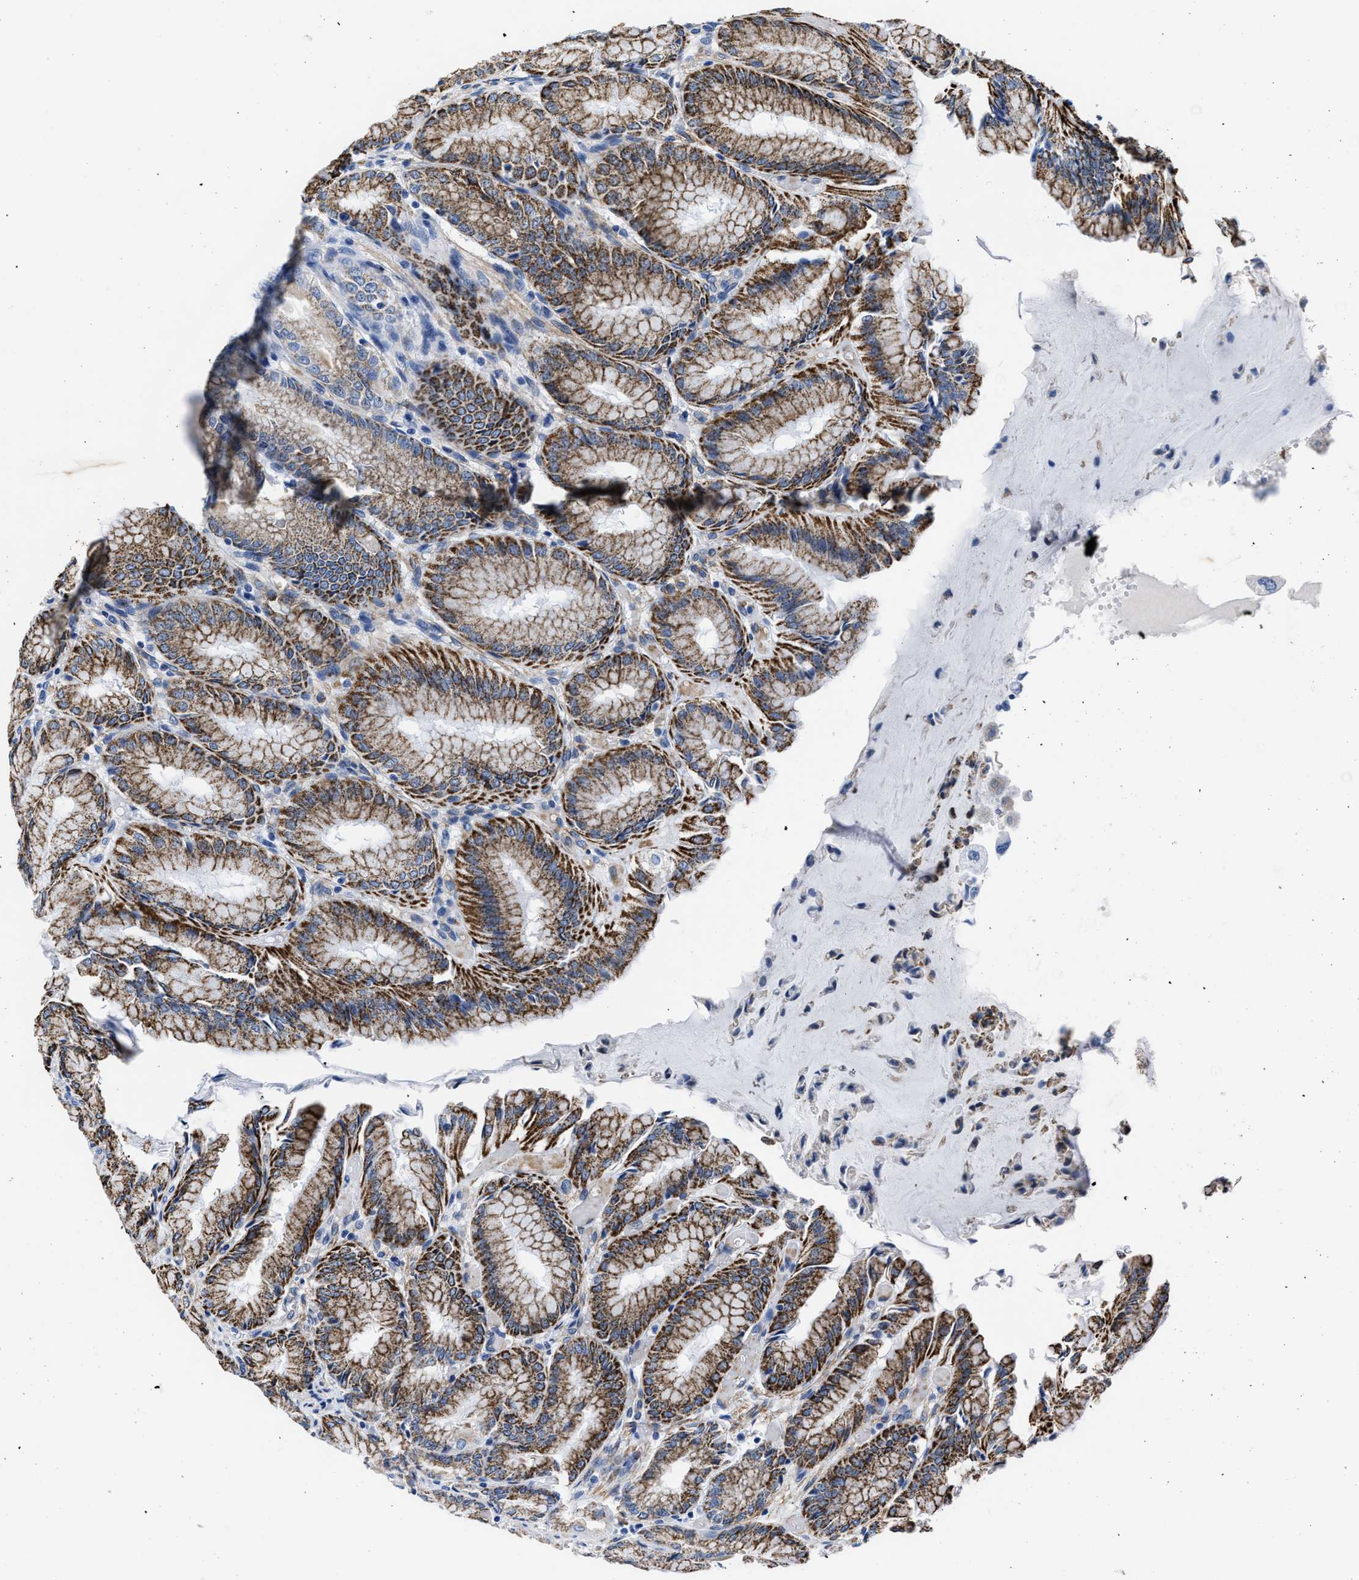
{"staining": {"intensity": "strong", "quantity": ">75%", "location": "cytoplasmic/membranous"}, "tissue": "stomach", "cell_type": "Glandular cells", "image_type": "normal", "snomed": [{"axis": "morphology", "description": "Normal tissue, NOS"}, {"axis": "topography", "description": "Stomach, upper"}], "caption": "Stomach stained with DAB immunohistochemistry (IHC) reveals high levels of strong cytoplasmic/membranous staining in about >75% of glandular cells.", "gene": "KCNMB3", "patient": {"sex": "male", "age": 72}}